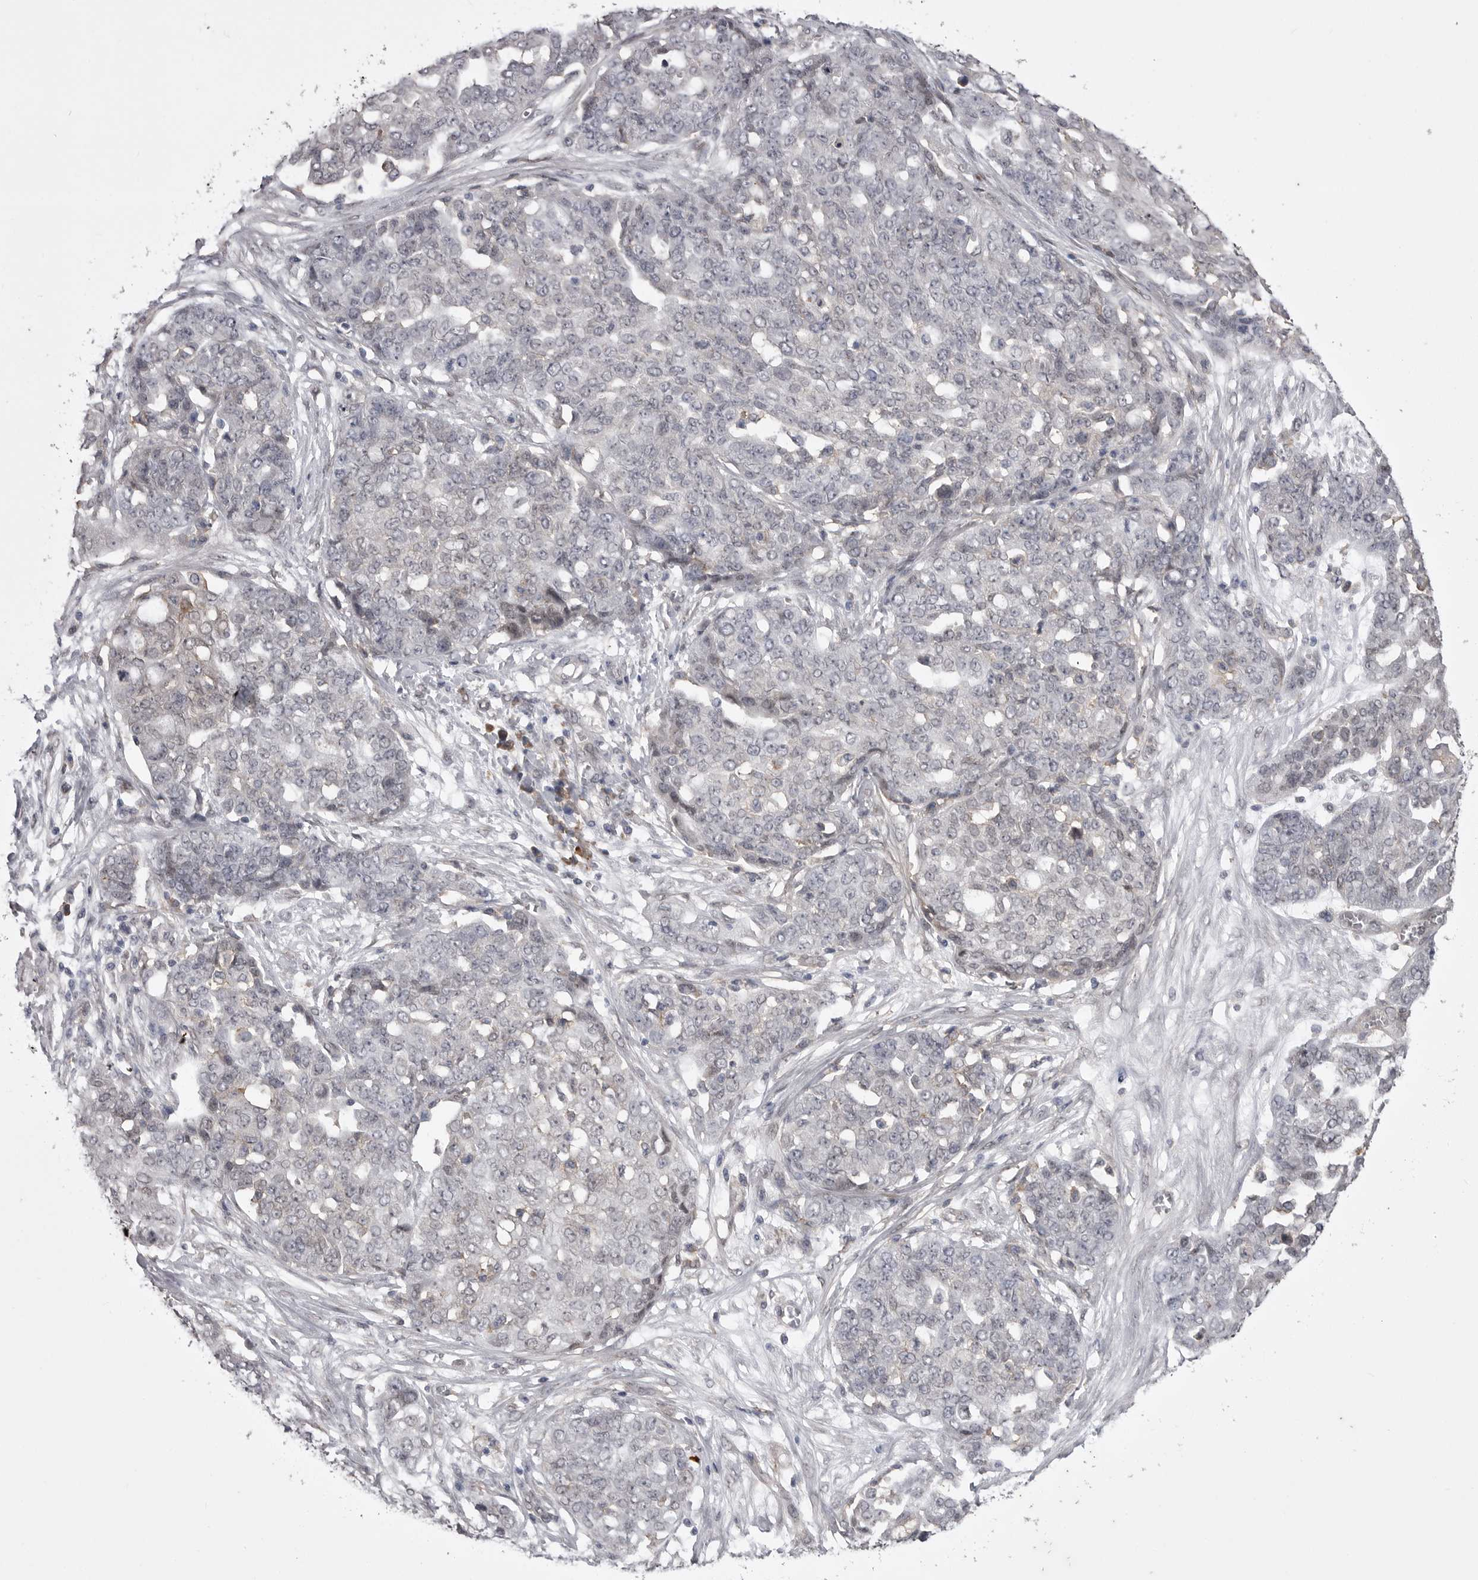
{"staining": {"intensity": "negative", "quantity": "none", "location": "none"}, "tissue": "ovarian cancer", "cell_type": "Tumor cells", "image_type": "cancer", "snomed": [{"axis": "morphology", "description": "Cystadenocarcinoma, serous, NOS"}, {"axis": "topography", "description": "Soft tissue"}, {"axis": "topography", "description": "Ovary"}], "caption": "This is a micrograph of immunohistochemistry staining of ovarian cancer (serous cystadenocarcinoma), which shows no positivity in tumor cells. Nuclei are stained in blue.", "gene": "ABL1", "patient": {"sex": "female", "age": 57}}